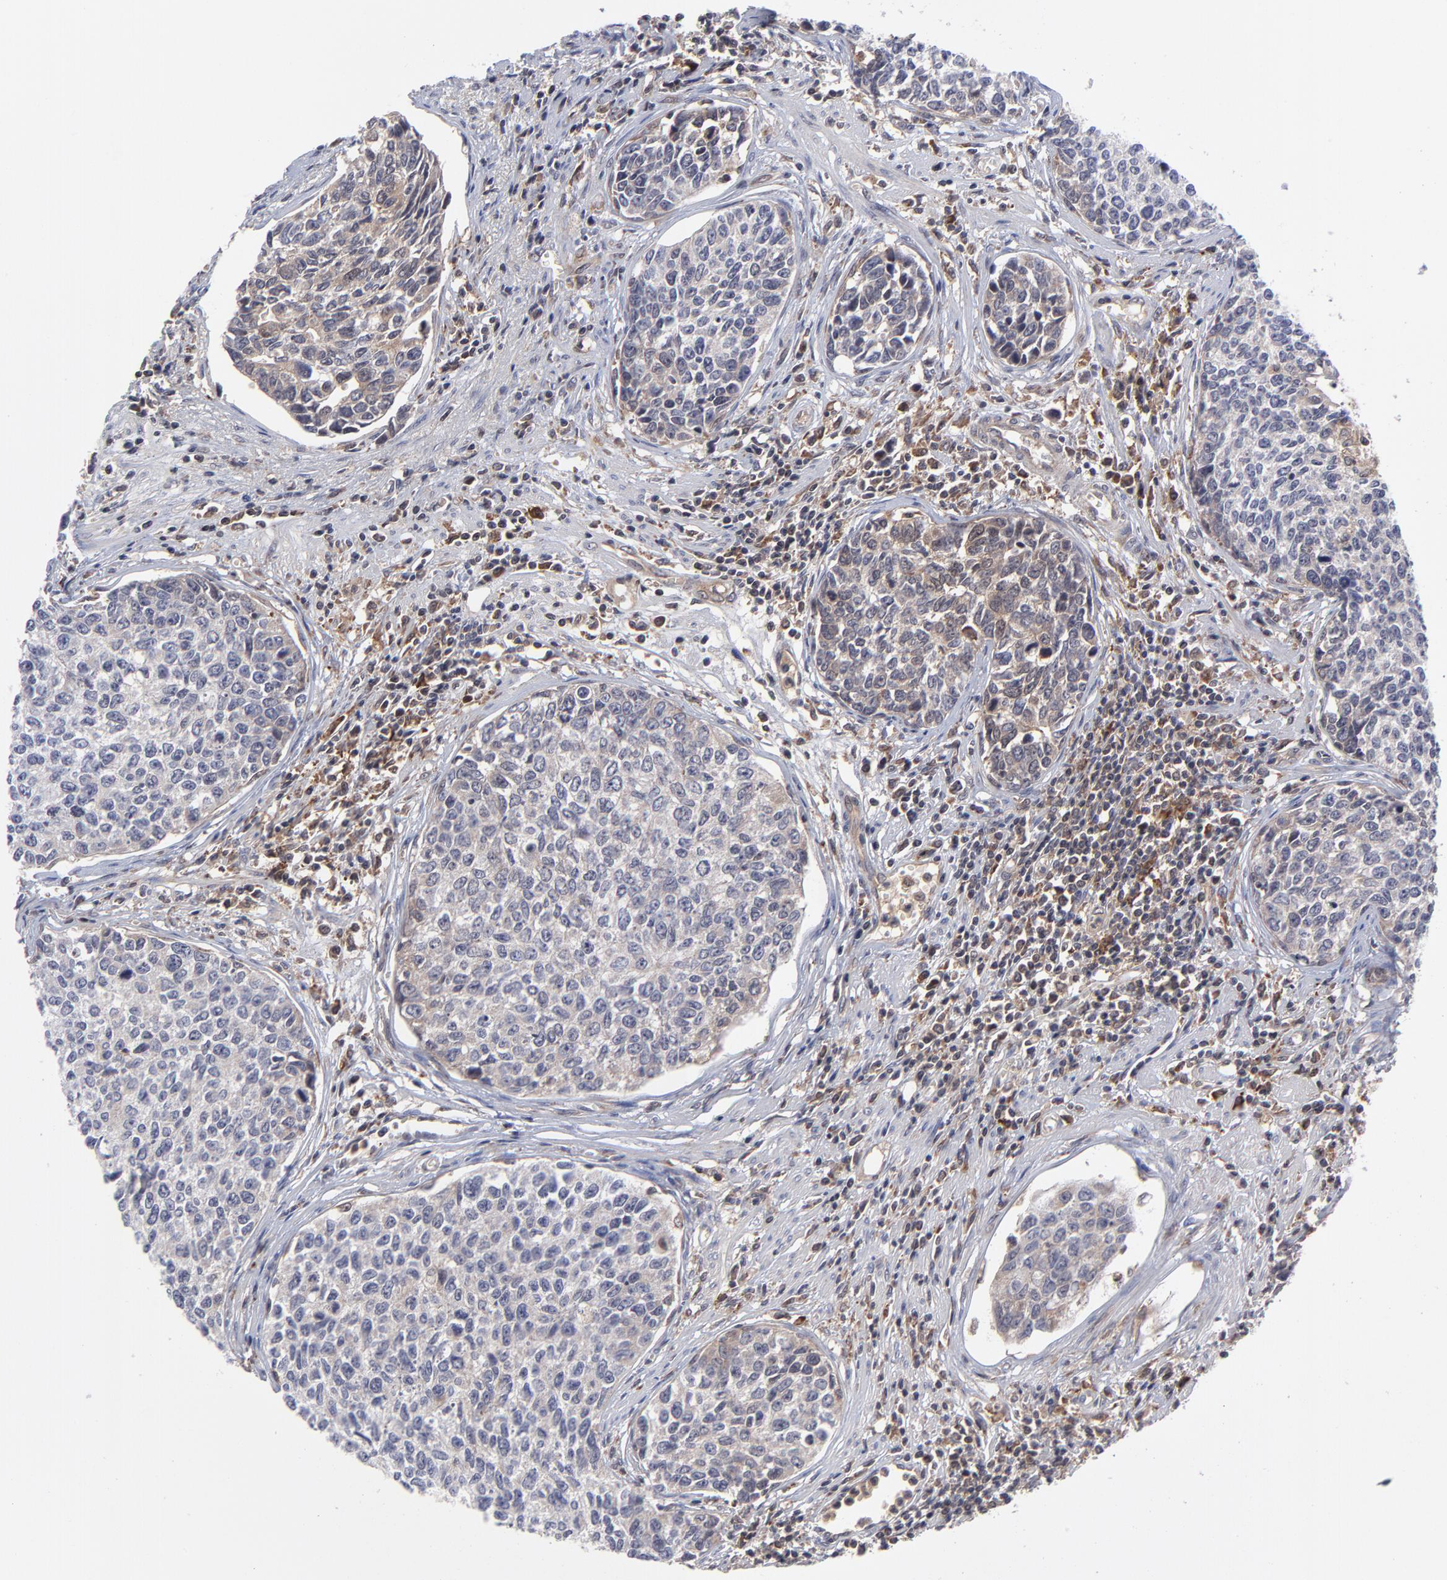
{"staining": {"intensity": "weak", "quantity": "25%-75%", "location": "cytoplasmic/membranous"}, "tissue": "urothelial cancer", "cell_type": "Tumor cells", "image_type": "cancer", "snomed": [{"axis": "morphology", "description": "Urothelial carcinoma, High grade"}, {"axis": "topography", "description": "Urinary bladder"}], "caption": "Urothelial cancer tissue demonstrates weak cytoplasmic/membranous positivity in approximately 25%-75% of tumor cells", "gene": "UBE2L6", "patient": {"sex": "male", "age": 81}}